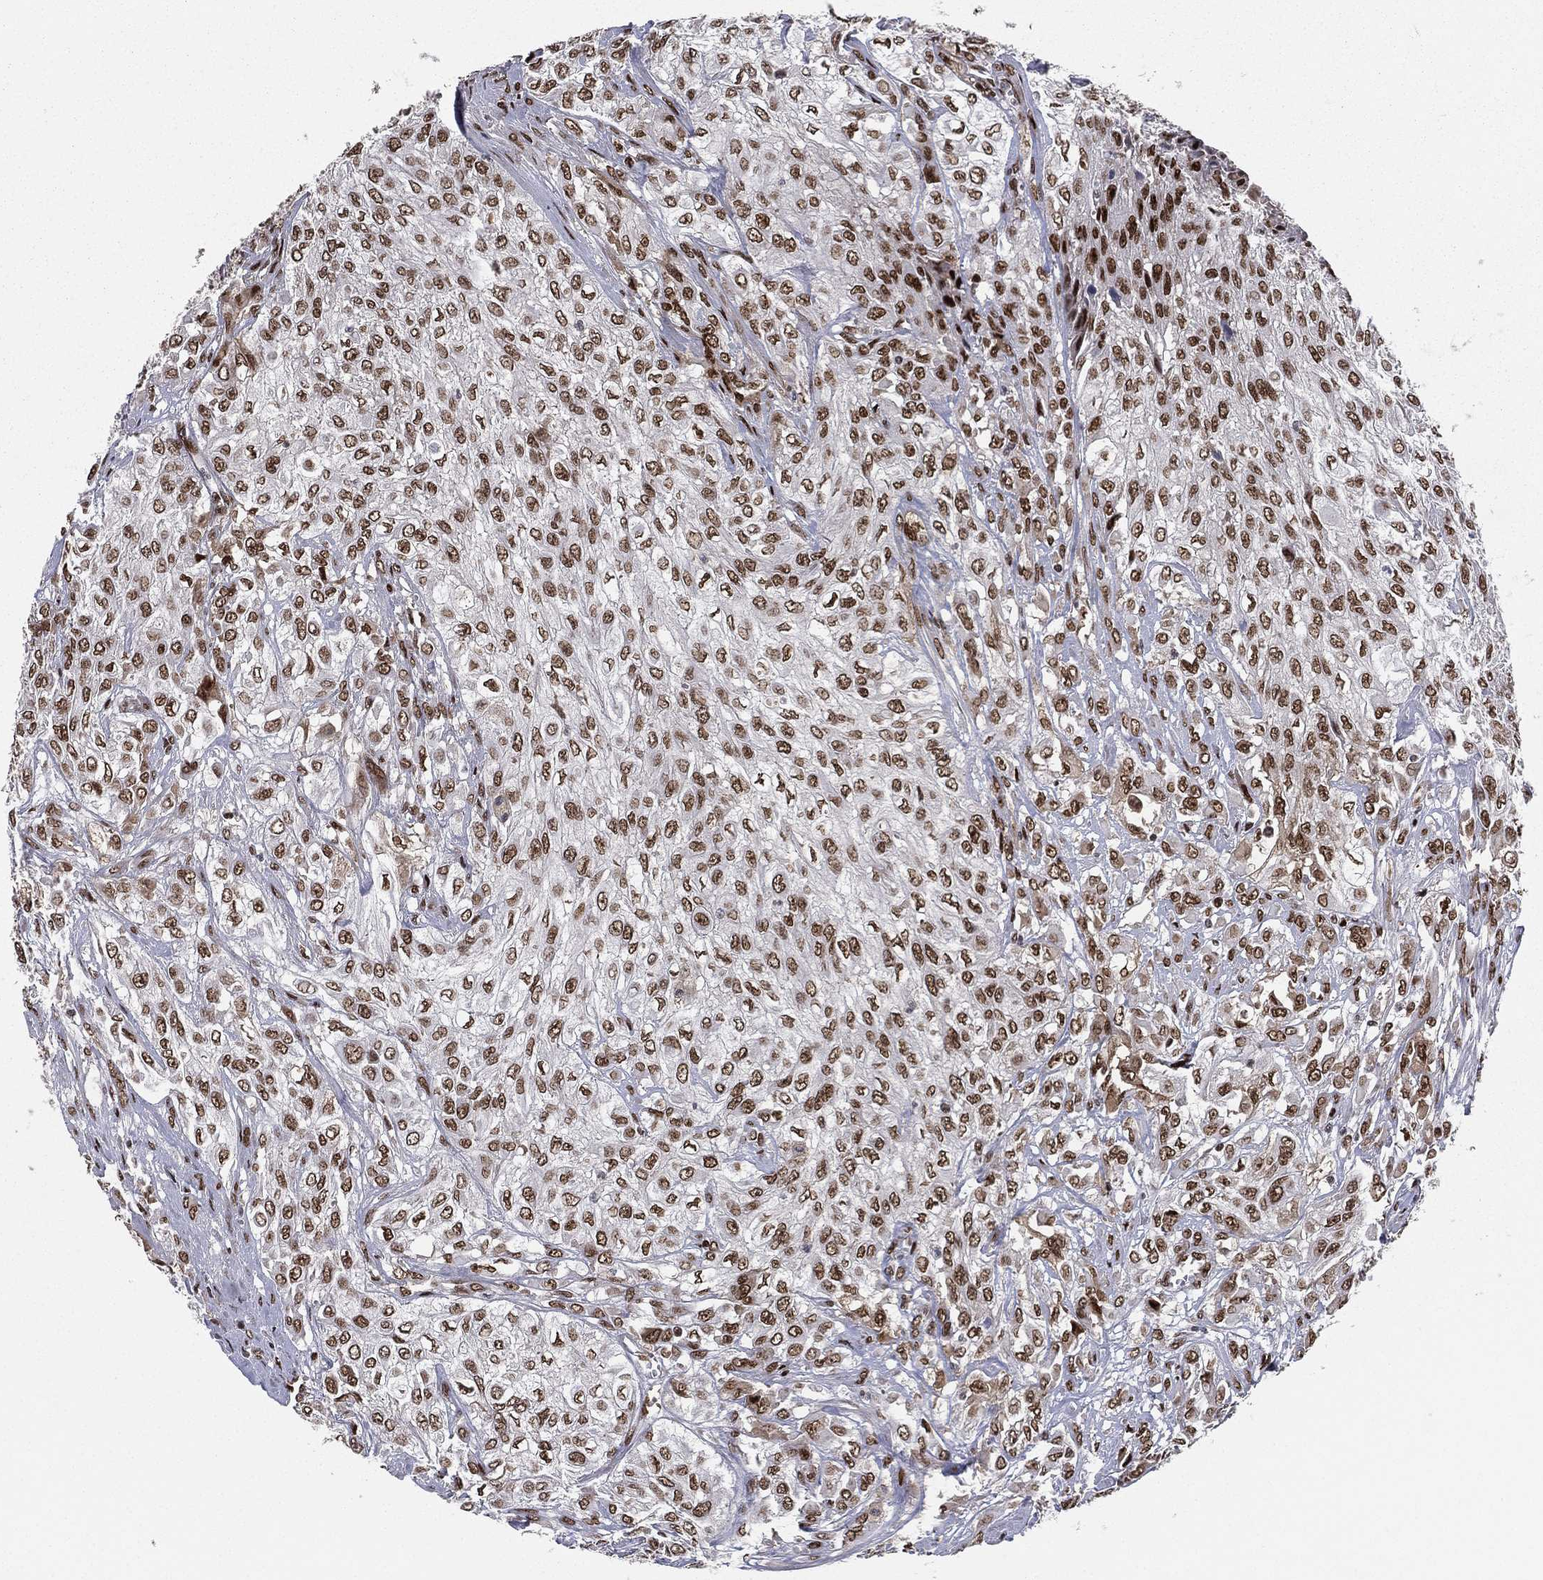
{"staining": {"intensity": "strong", "quantity": ">75%", "location": "nuclear"}, "tissue": "urothelial cancer", "cell_type": "Tumor cells", "image_type": "cancer", "snomed": [{"axis": "morphology", "description": "Urothelial carcinoma, High grade"}, {"axis": "topography", "description": "Urinary bladder"}], "caption": "An immunohistochemistry histopathology image of tumor tissue is shown. Protein staining in brown shows strong nuclear positivity in high-grade urothelial carcinoma within tumor cells.", "gene": "RTF1", "patient": {"sex": "male", "age": 57}}